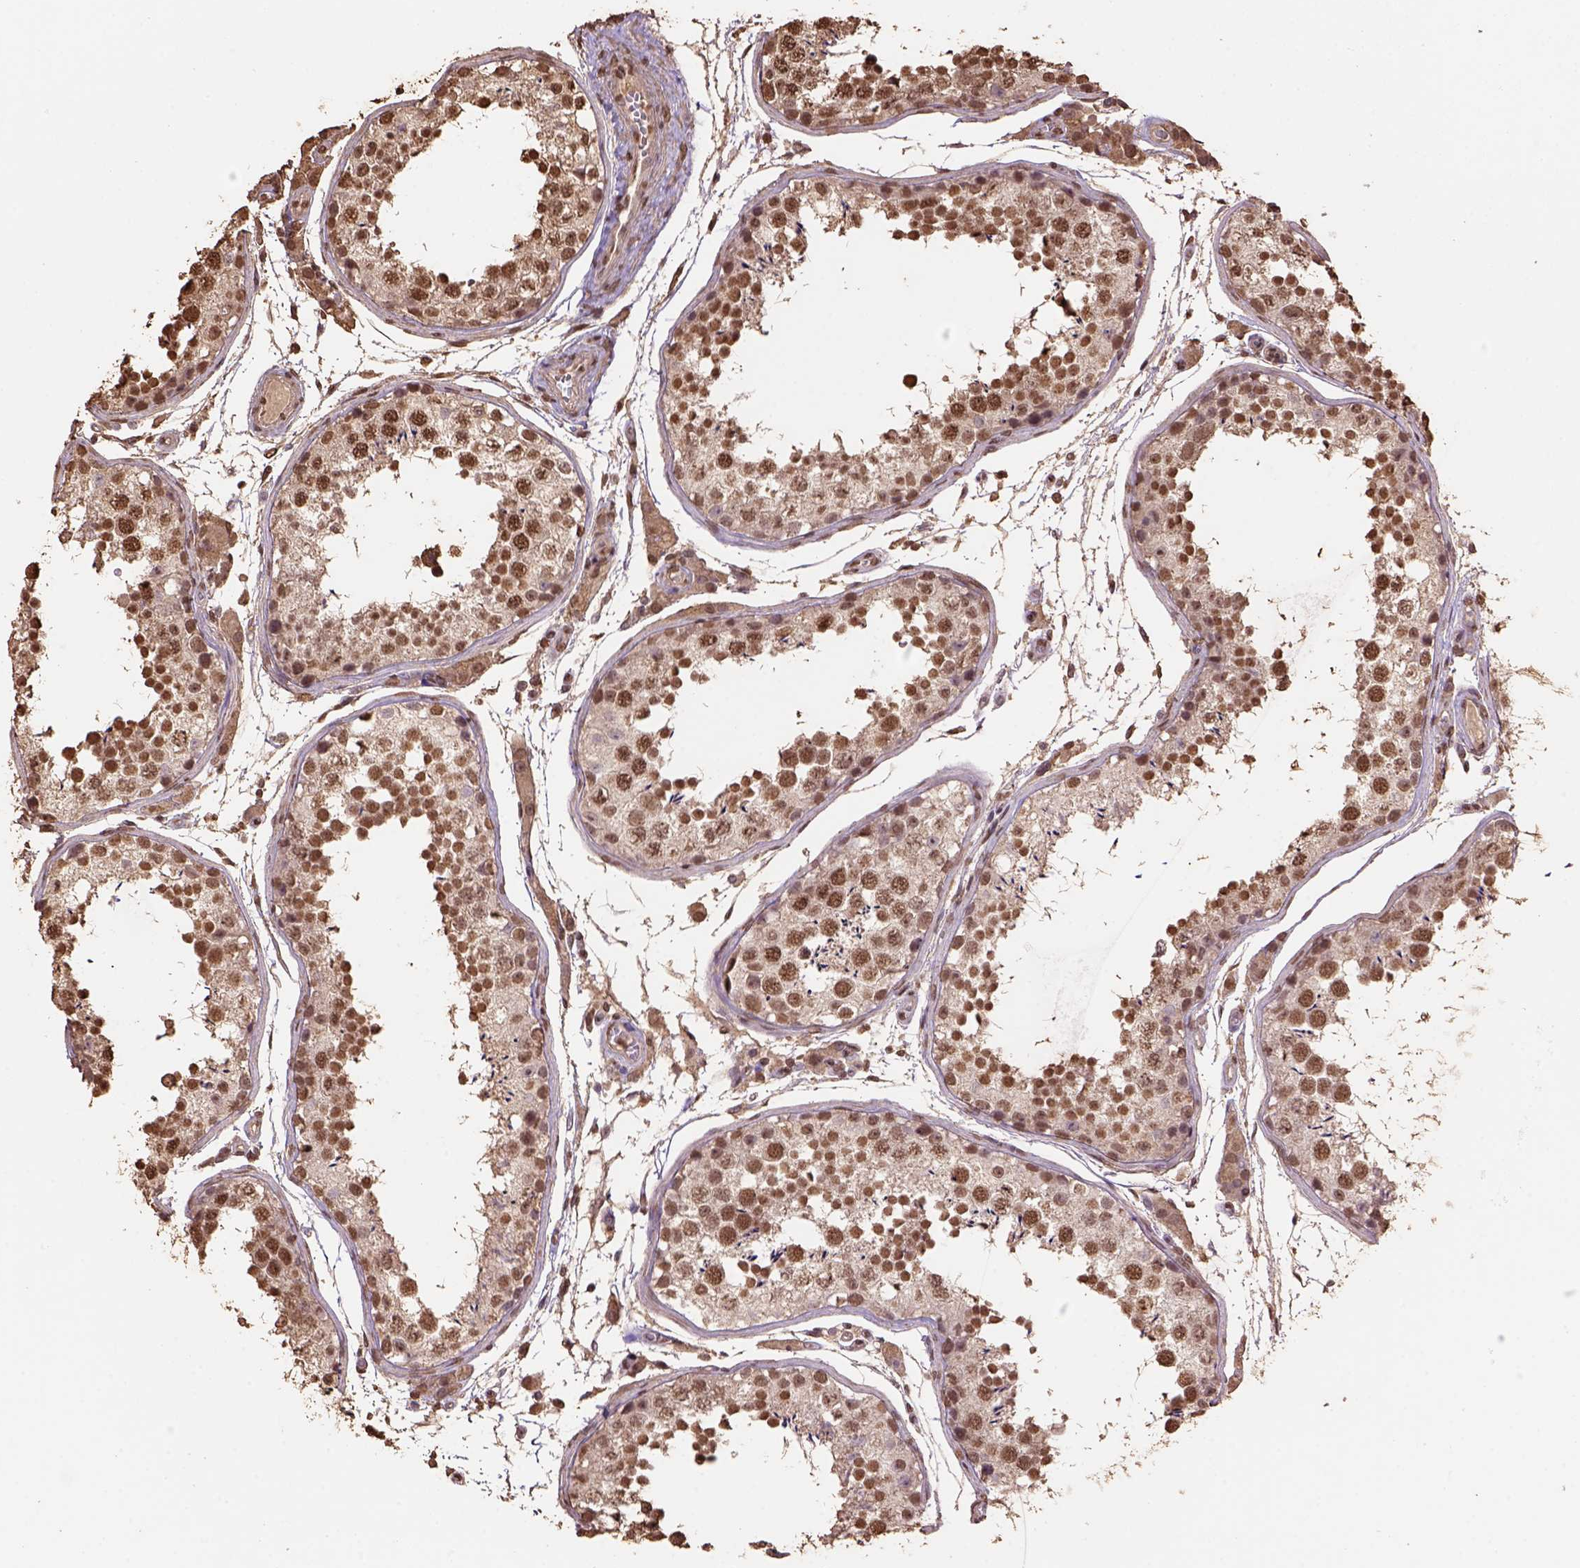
{"staining": {"intensity": "strong", "quantity": ">75%", "location": "nuclear"}, "tissue": "testis", "cell_type": "Cells in seminiferous ducts", "image_type": "normal", "snomed": [{"axis": "morphology", "description": "Normal tissue, NOS"}, {"axis": "topography", "description": "Testis"}], "caption": "Protein staining of normal testis demonstrates strong nuclear expression in approximately >75% of cells in seminiferous ducts.", "gene": "CSTF2T", "patient": {"sex": "male", "age": 29}}